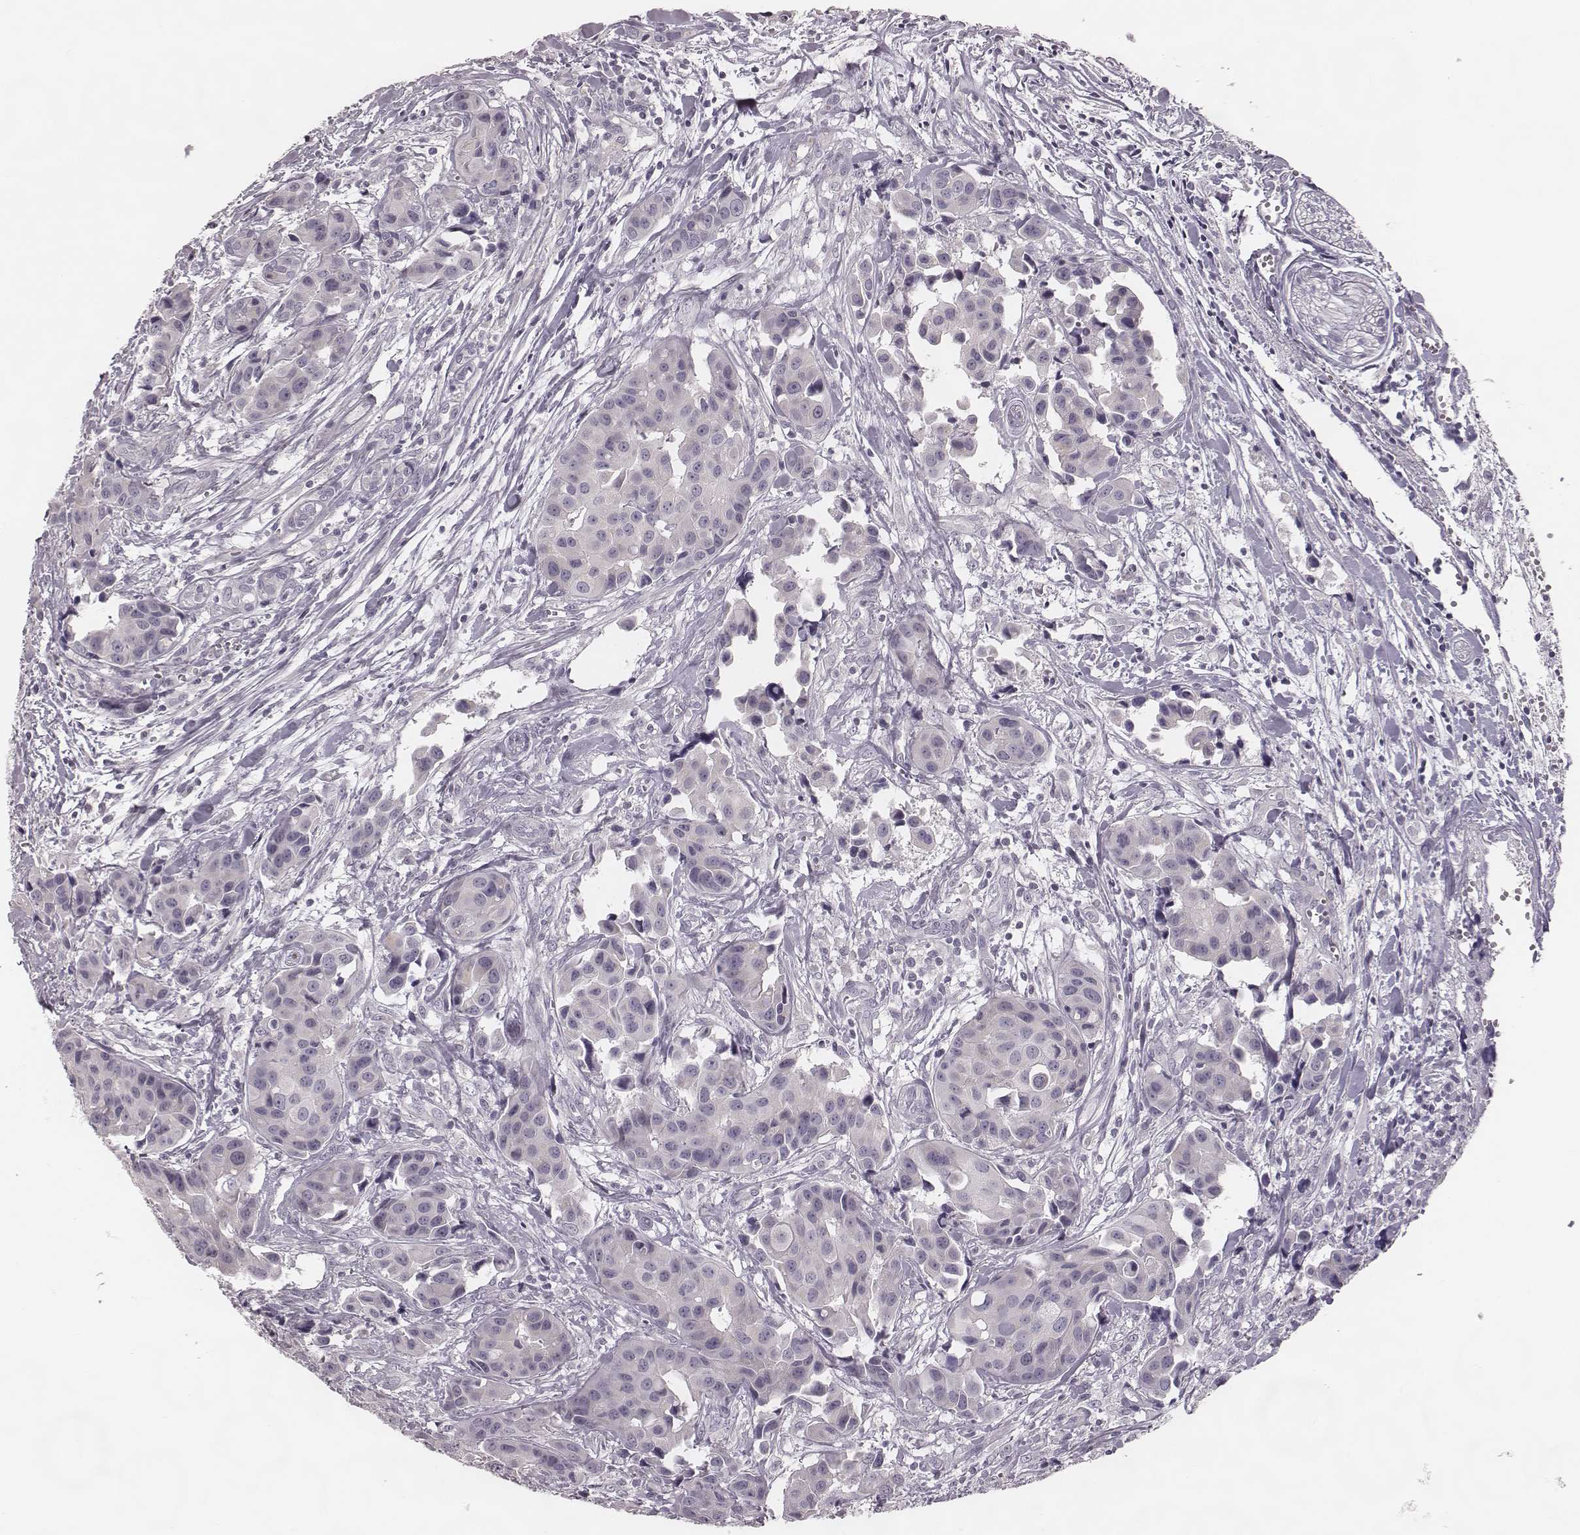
{"staining": {"intensity": "negative", "quantity": "none", "location": "none"}, "tissue": "head and neck cancer", "cell_type": "Tumor cells", "image_type": "cancer", "snomed": [{"axis": "morphology", "description": "Adenocarcinoma, NOS"}, {"axis": "topography", "description": "Head-Neck"}], "caption": "Immunohistochemical staining of head and neck cancer (adenocarcinoma) shows no significant positivity in tumor cells. (DAB (3,3'-diaminobenzidine) IHC with hematoxylin counter stain).", "gene": "SPA17", "patient": {"sex": "male", "age": 76}}